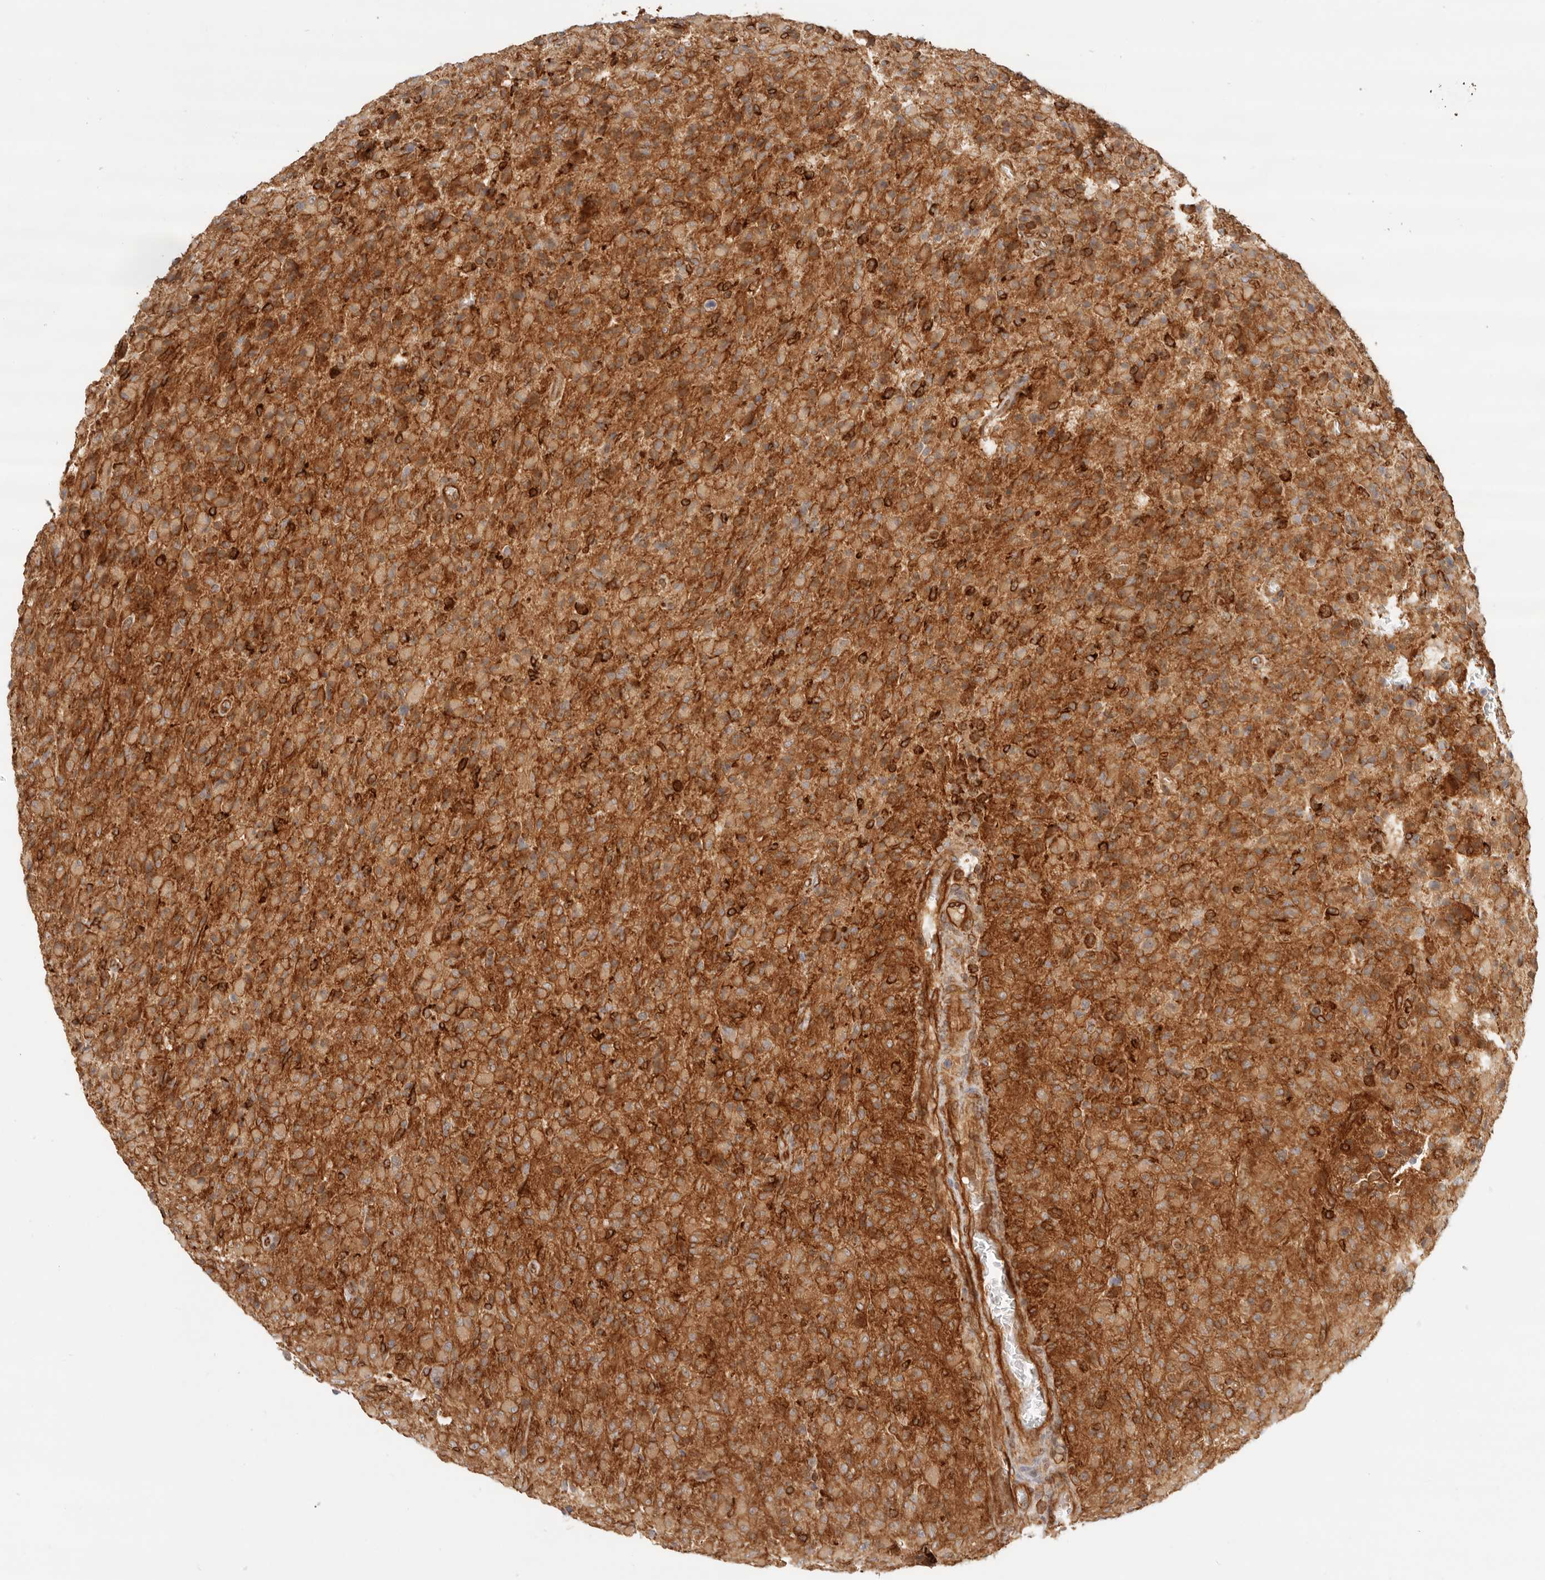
{"staining": {"intensity": "moderate", "quantity": ">75%", "location": "cytoplasmic/membranous"}, "tissue": "glioma", "cell_type": "Tumor cells", "image_type": "cancer", "snomed": [{"axis": "morphology", "description": "Glioma, malignant, High grade"}, {"axis": "topography", "description": "Brain"}], "caption": "An immunohistochemistry micrograph of tumor tissue is shown. Protein staining in brown shows moderate cytoplasmic/membranous positivity in malignant glioma (high-grade) within tumor cells.", "gene": "UFSP1", "patient": {"sex": "female", "age": 57}}